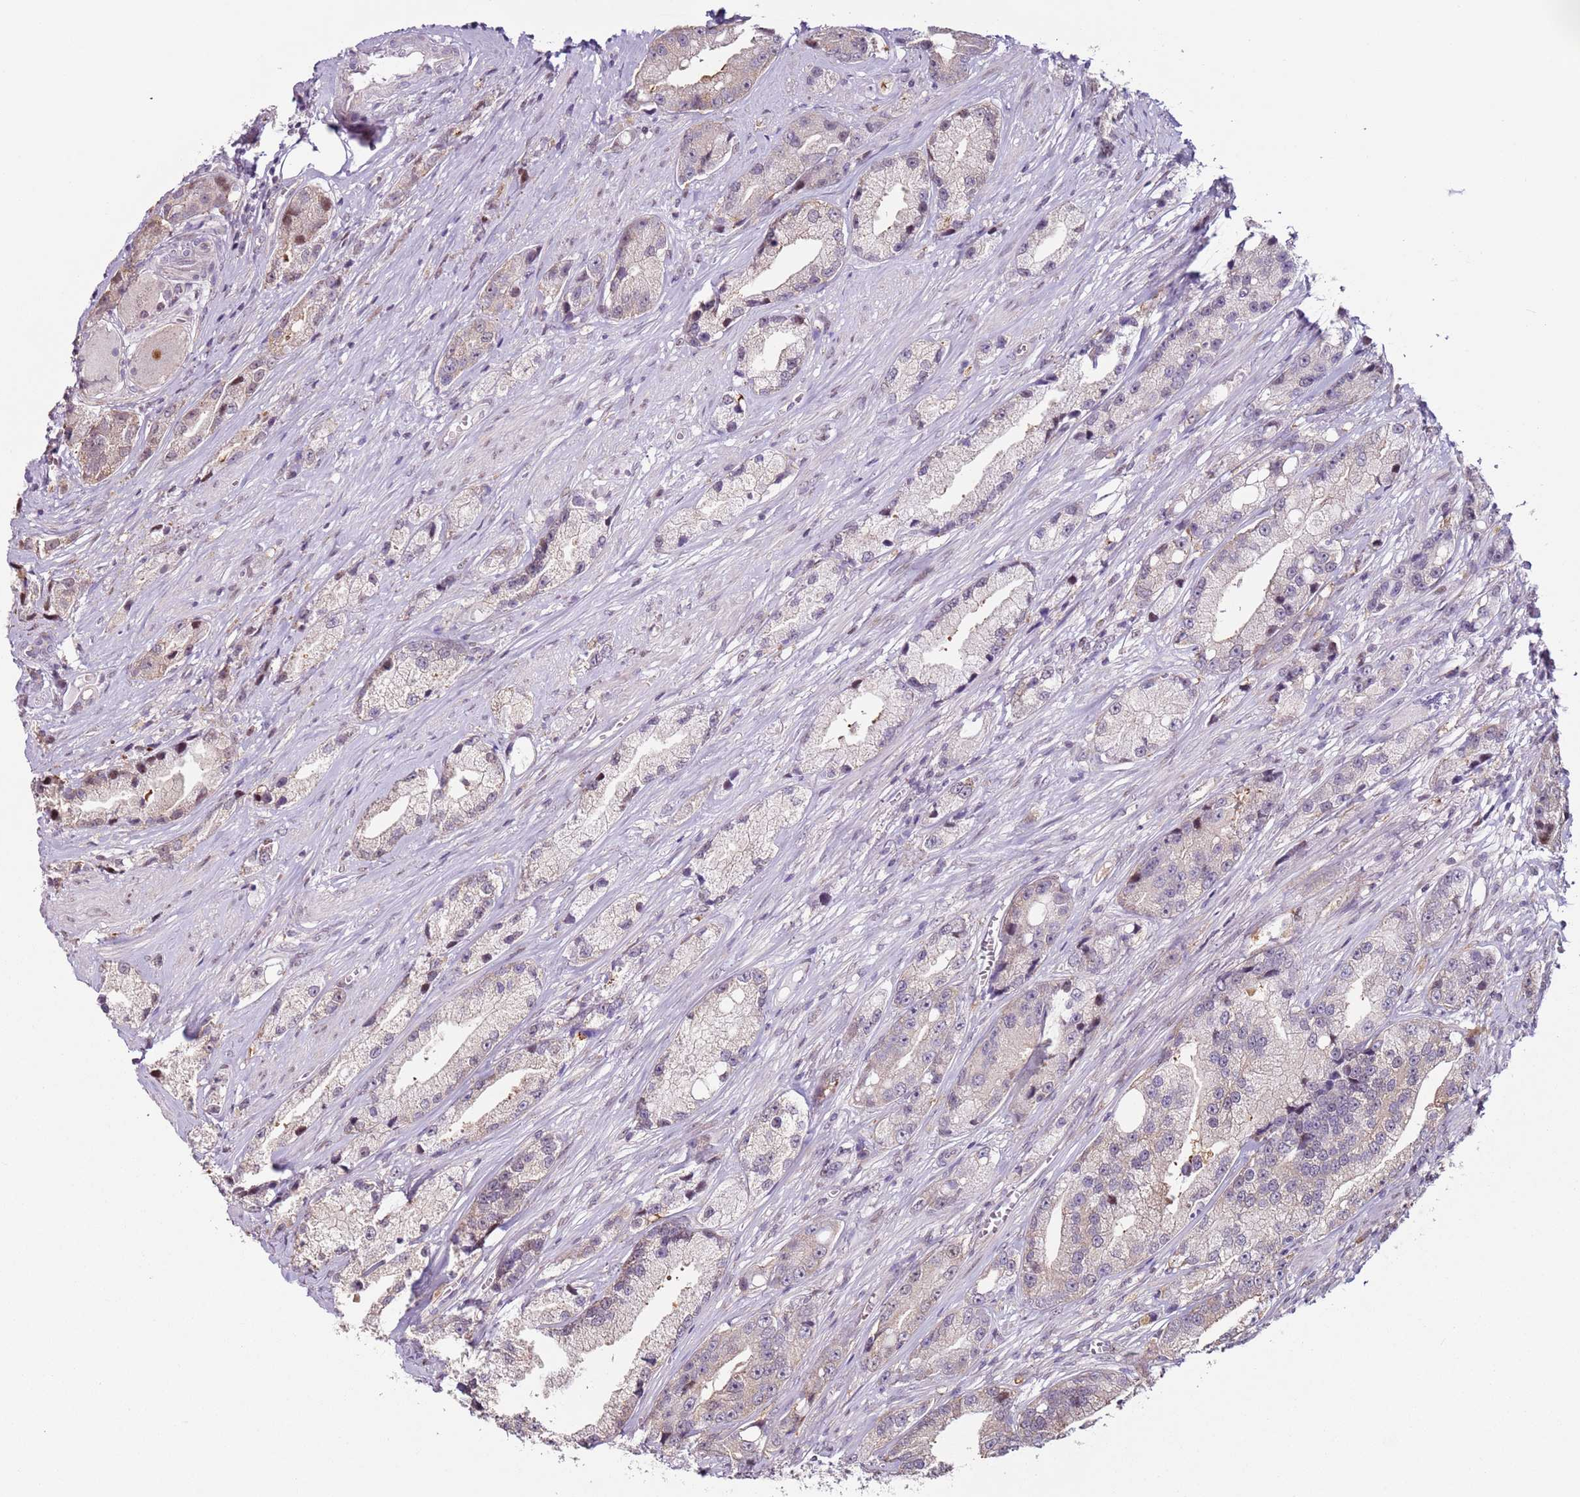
{"staining": {"intensity": "negative", "quantity": "none", "location": "none"}, "tissue": "prostate cancer", "cell_type": "Tumor cells", "image_type": "cancer", "snomed": [{"axis": "morphology", "description": "Adenocarcinoma, High grade"}, {"axis": "topography", "description": "Prostate"}], "caption": "Tumor cells are negative for brown protein staining in prostate adenocarcinoma (high-grade).", "gene": "PSMD4", "patient": {"sex": "male", "age": 74}}